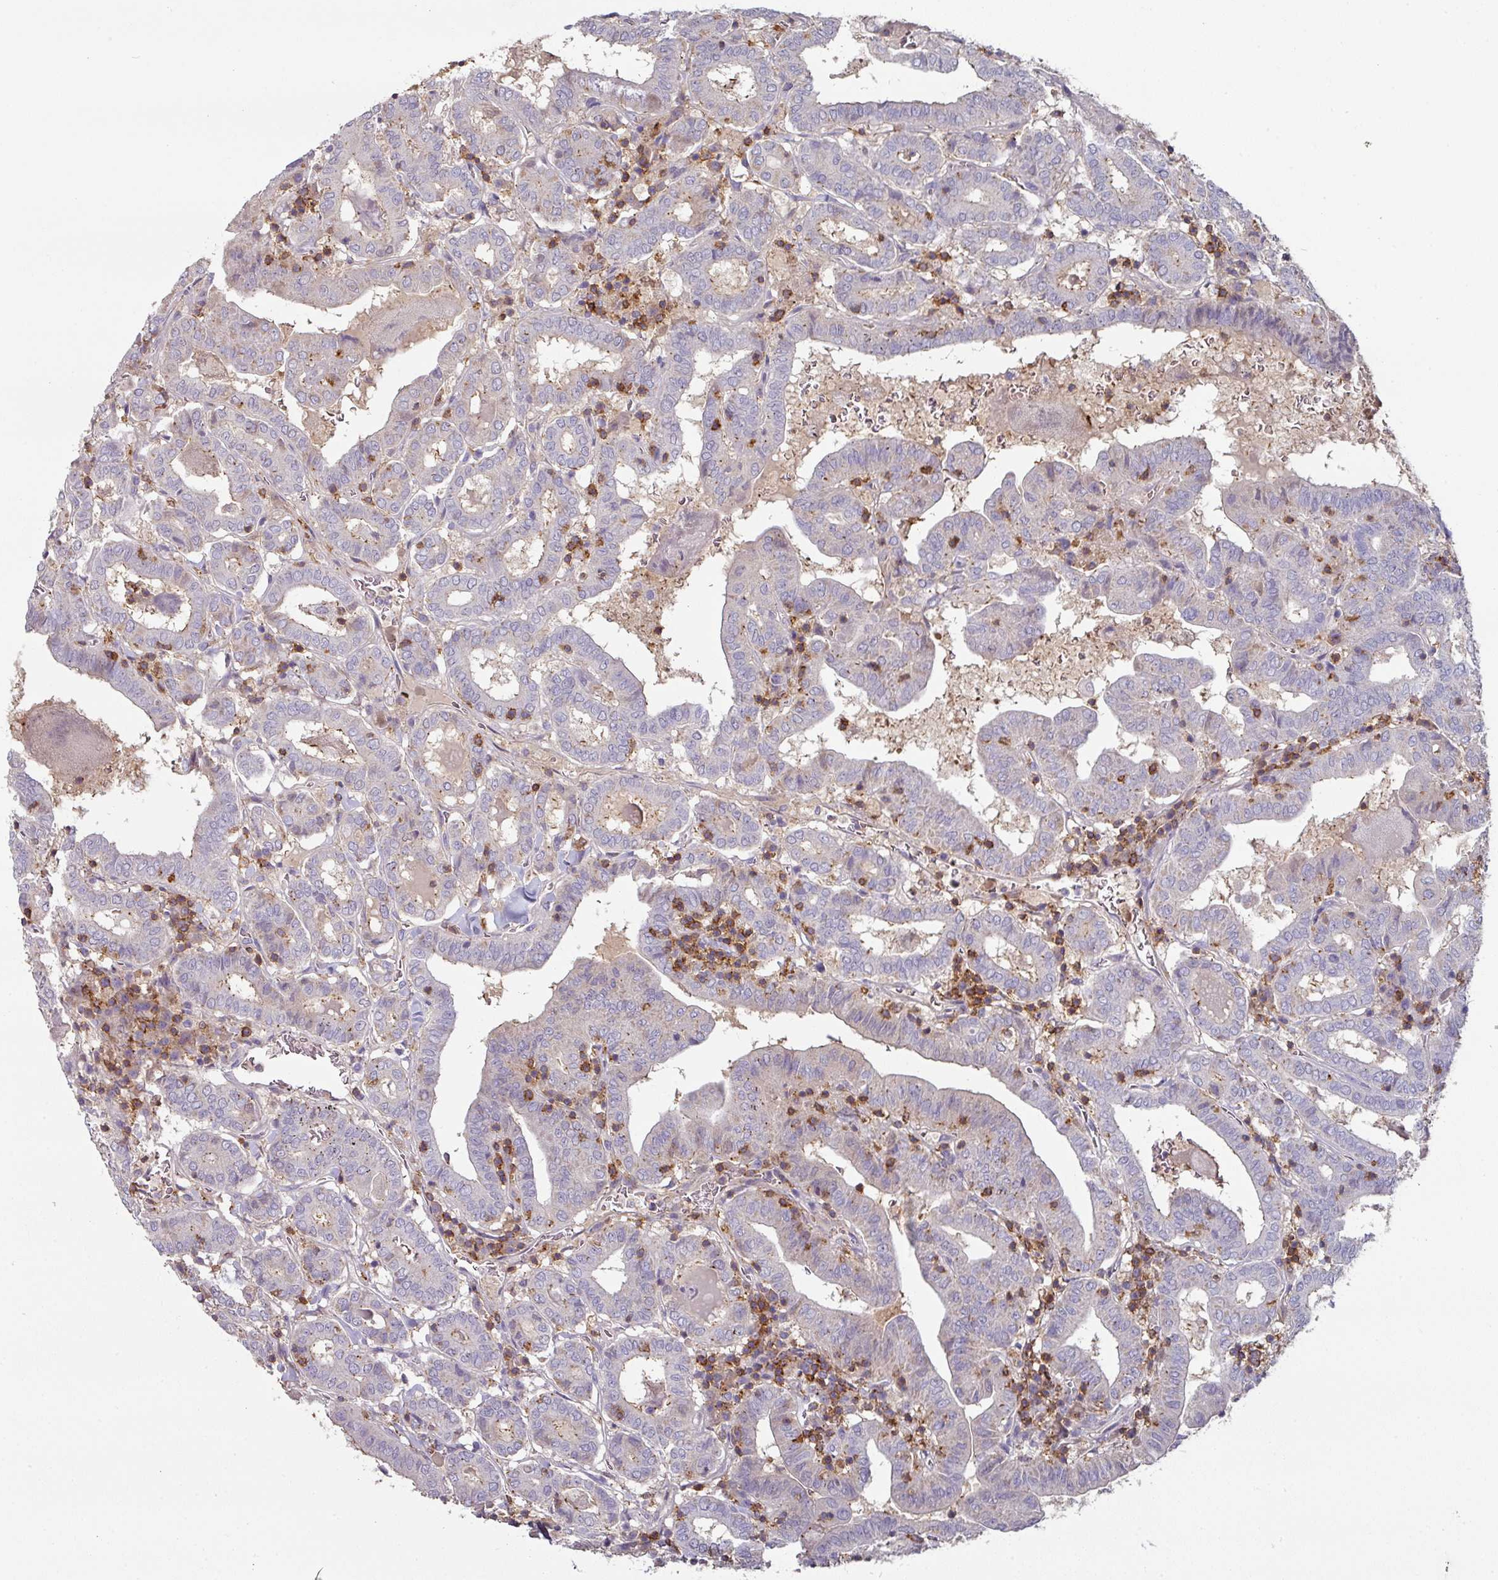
{"staining": {"intensity": "negative", "quantity": "none", "location": "none"}, "tissue": "thyroid cancer", "cell_type": "Tumor cells", "image_type": "cancer", "snomed": [{"axis": "morphology", "description": "Papillary adenocarcinoma, NOS"}, {"axis": "topography", "description": "Thyroid gland"}], "caption": "An immunohistochemistry (IHC) micrograph of papillary adenocarcinoma (thyroid) is shown. There is no staining in tumor cells of papillary adenocarcinoma (thyroid).", "gene": "CD3G", "patient": {"sex": "female", "age": 72}}